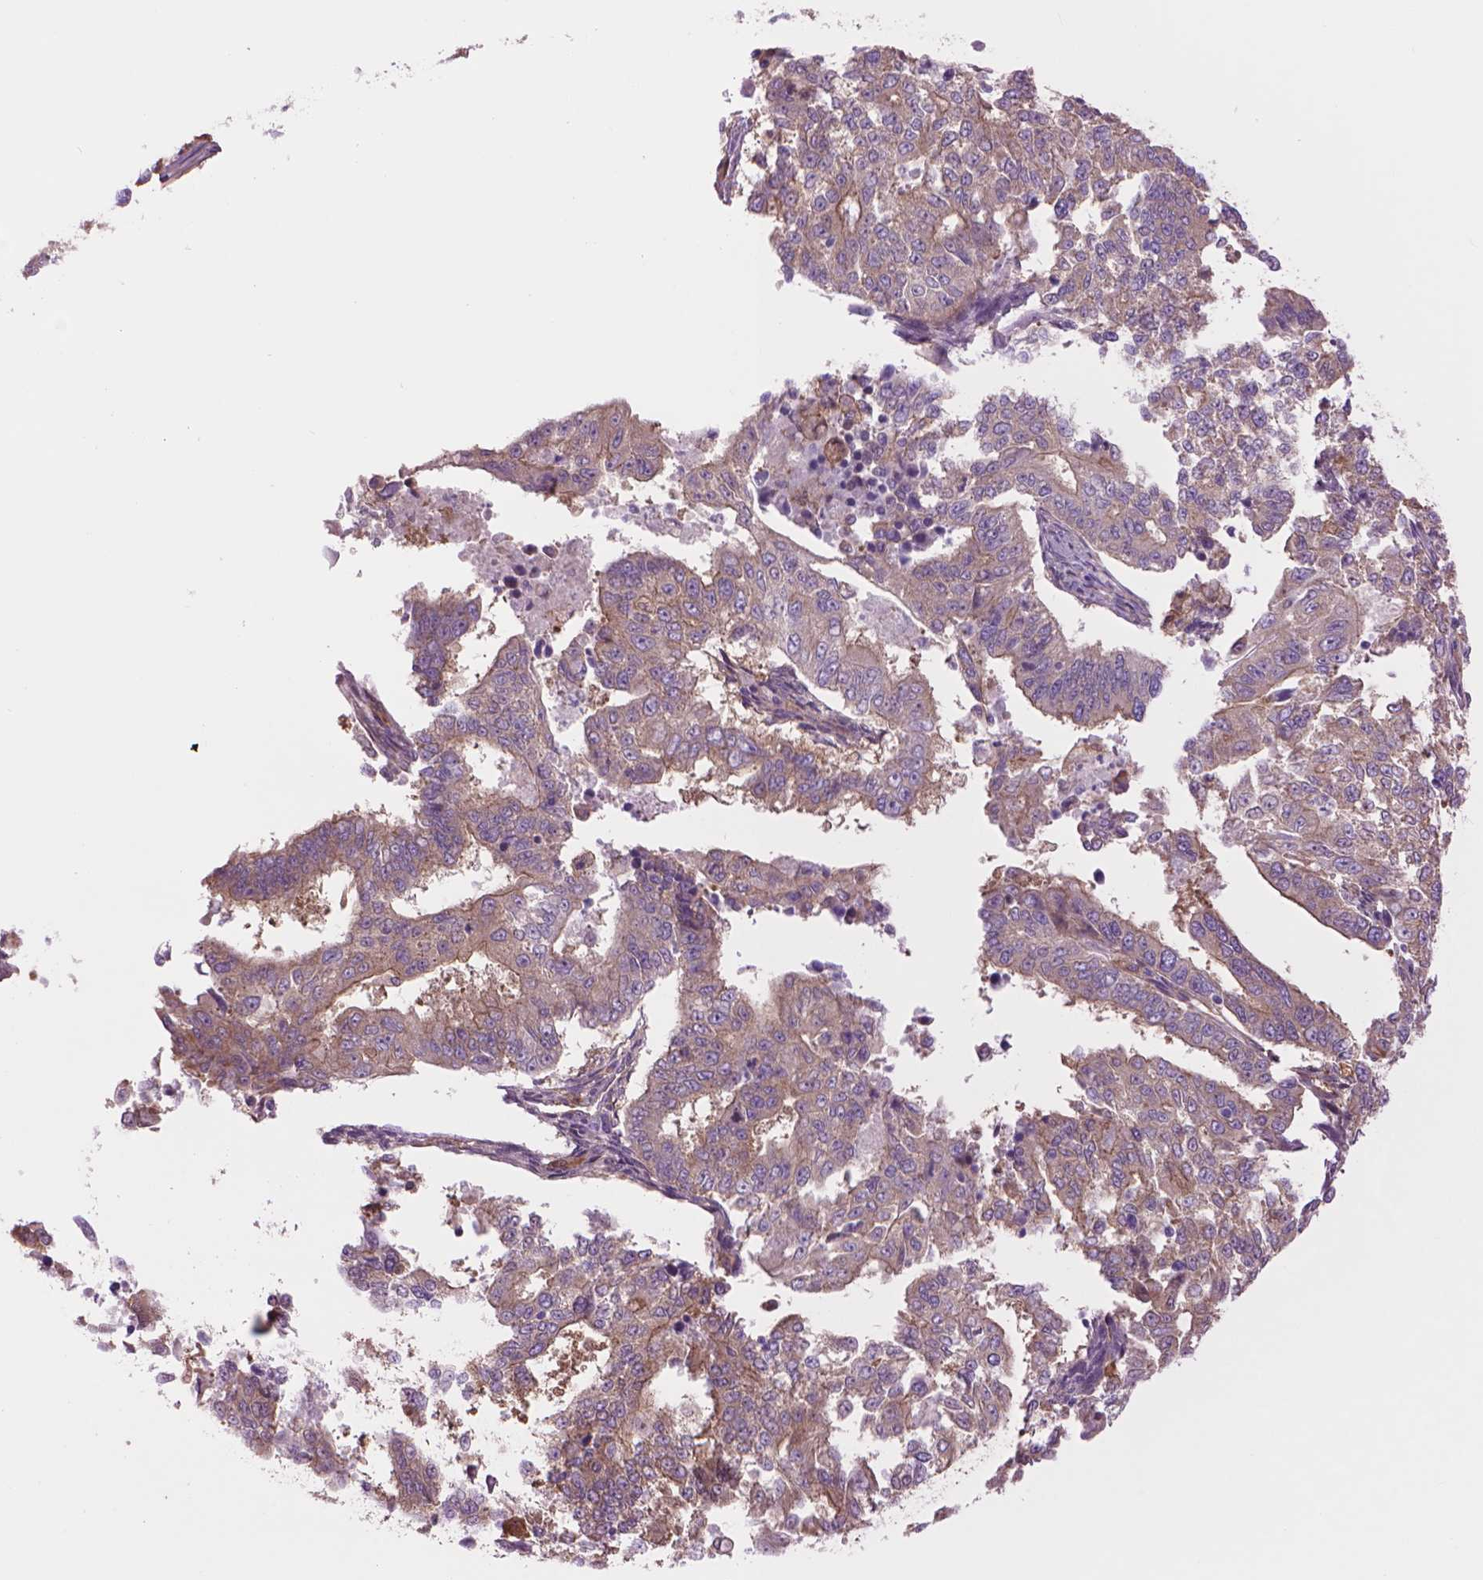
{"staining": {"intensity": "weak", "quantity": "25%-75%", "location": "cytoplasmic/membranous"}, "tissue": "endometrial cancer", "cell_type": "Tumor cells", "image_type": "cancer", "snomed": [{"axis": "morphology", "description": "Adenocarcinoma, NOS"}, {"axis": "topography", "description": "Uterus"}], "caption": "Tumor cells display low levels of weak cytoplasmic/membranous staining in approximately 25%-75% of cells in endometrial cancer.", "gene": "CORO1B", "patient": {"sex": "female", "age": 59}}